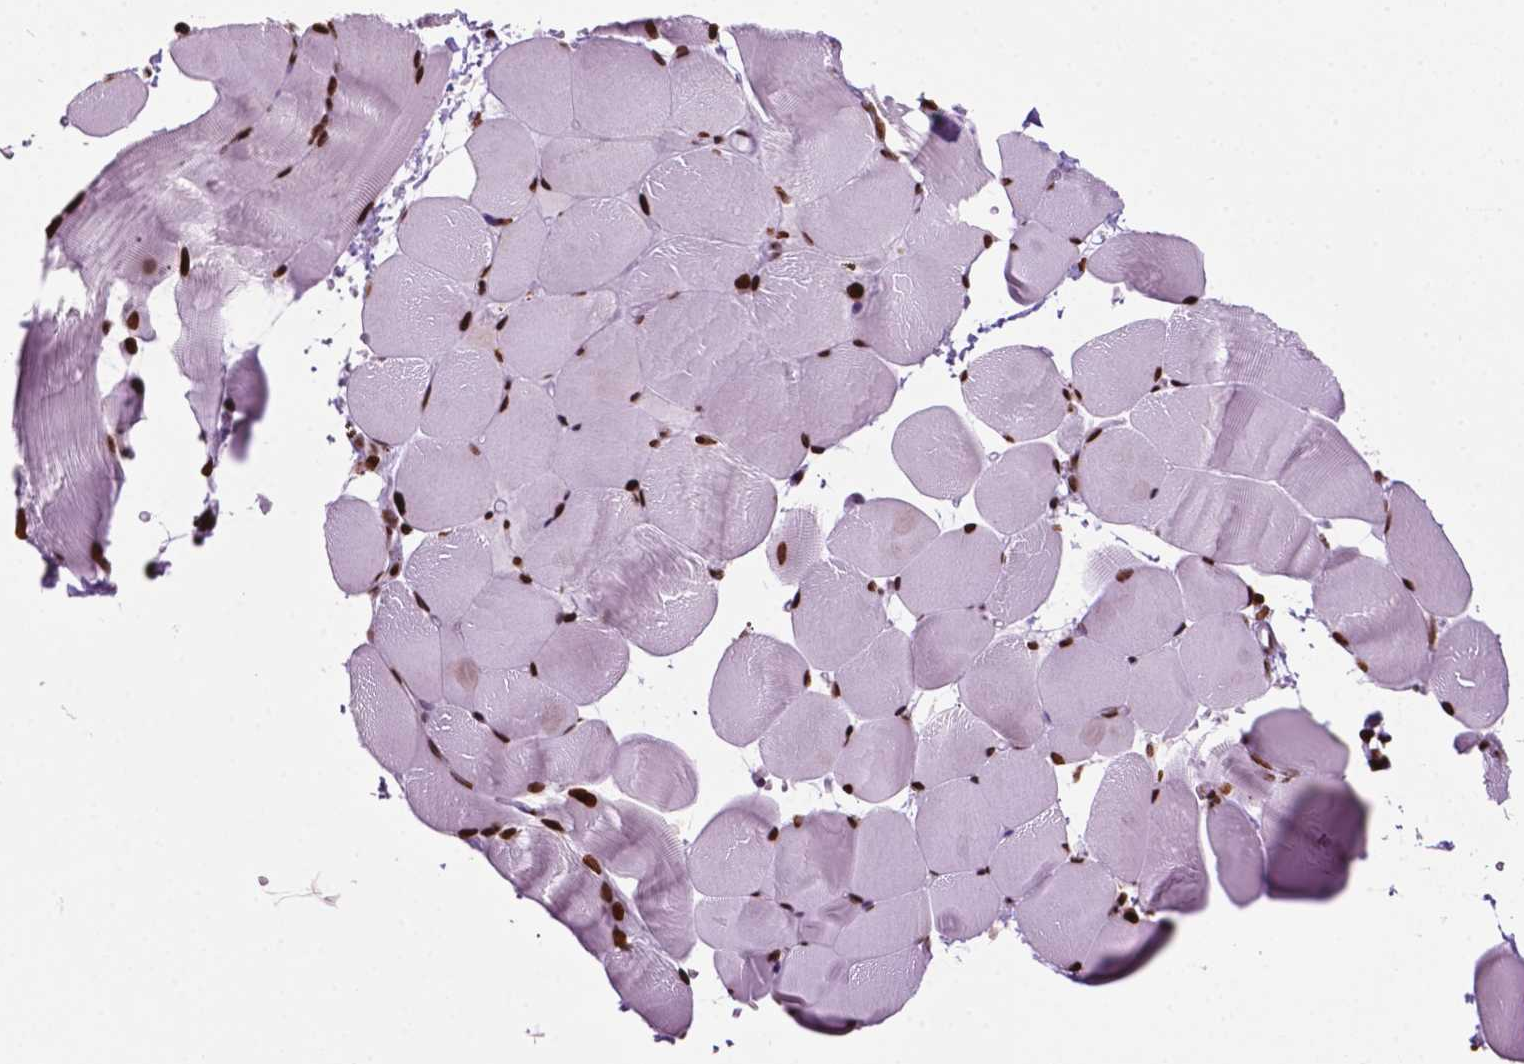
{"staining": {"intensity": "strong", "quantity": ">75%", "location": "nuclear"}, "tissue": "skeletal muscle", "cell_type": "Myocytes", "image_type": "normal", "snomed": [{"axis": "morphology", "description": "Normal tissue, NOS"}, {"axis": "topography", "description": "Skeletal muscle"}], "caption": "Immunohistochemistry (IHC) micrograph of normal skeletal muscle: human skeletal muscle stained using immunohistochemistry shows high levels of strong protein expression localized specifically in the nuclear of myocytes, appearing as a nuclear brown color.", "gene": "TMEM250", "patient": {"sex": "female", "age": 37}}